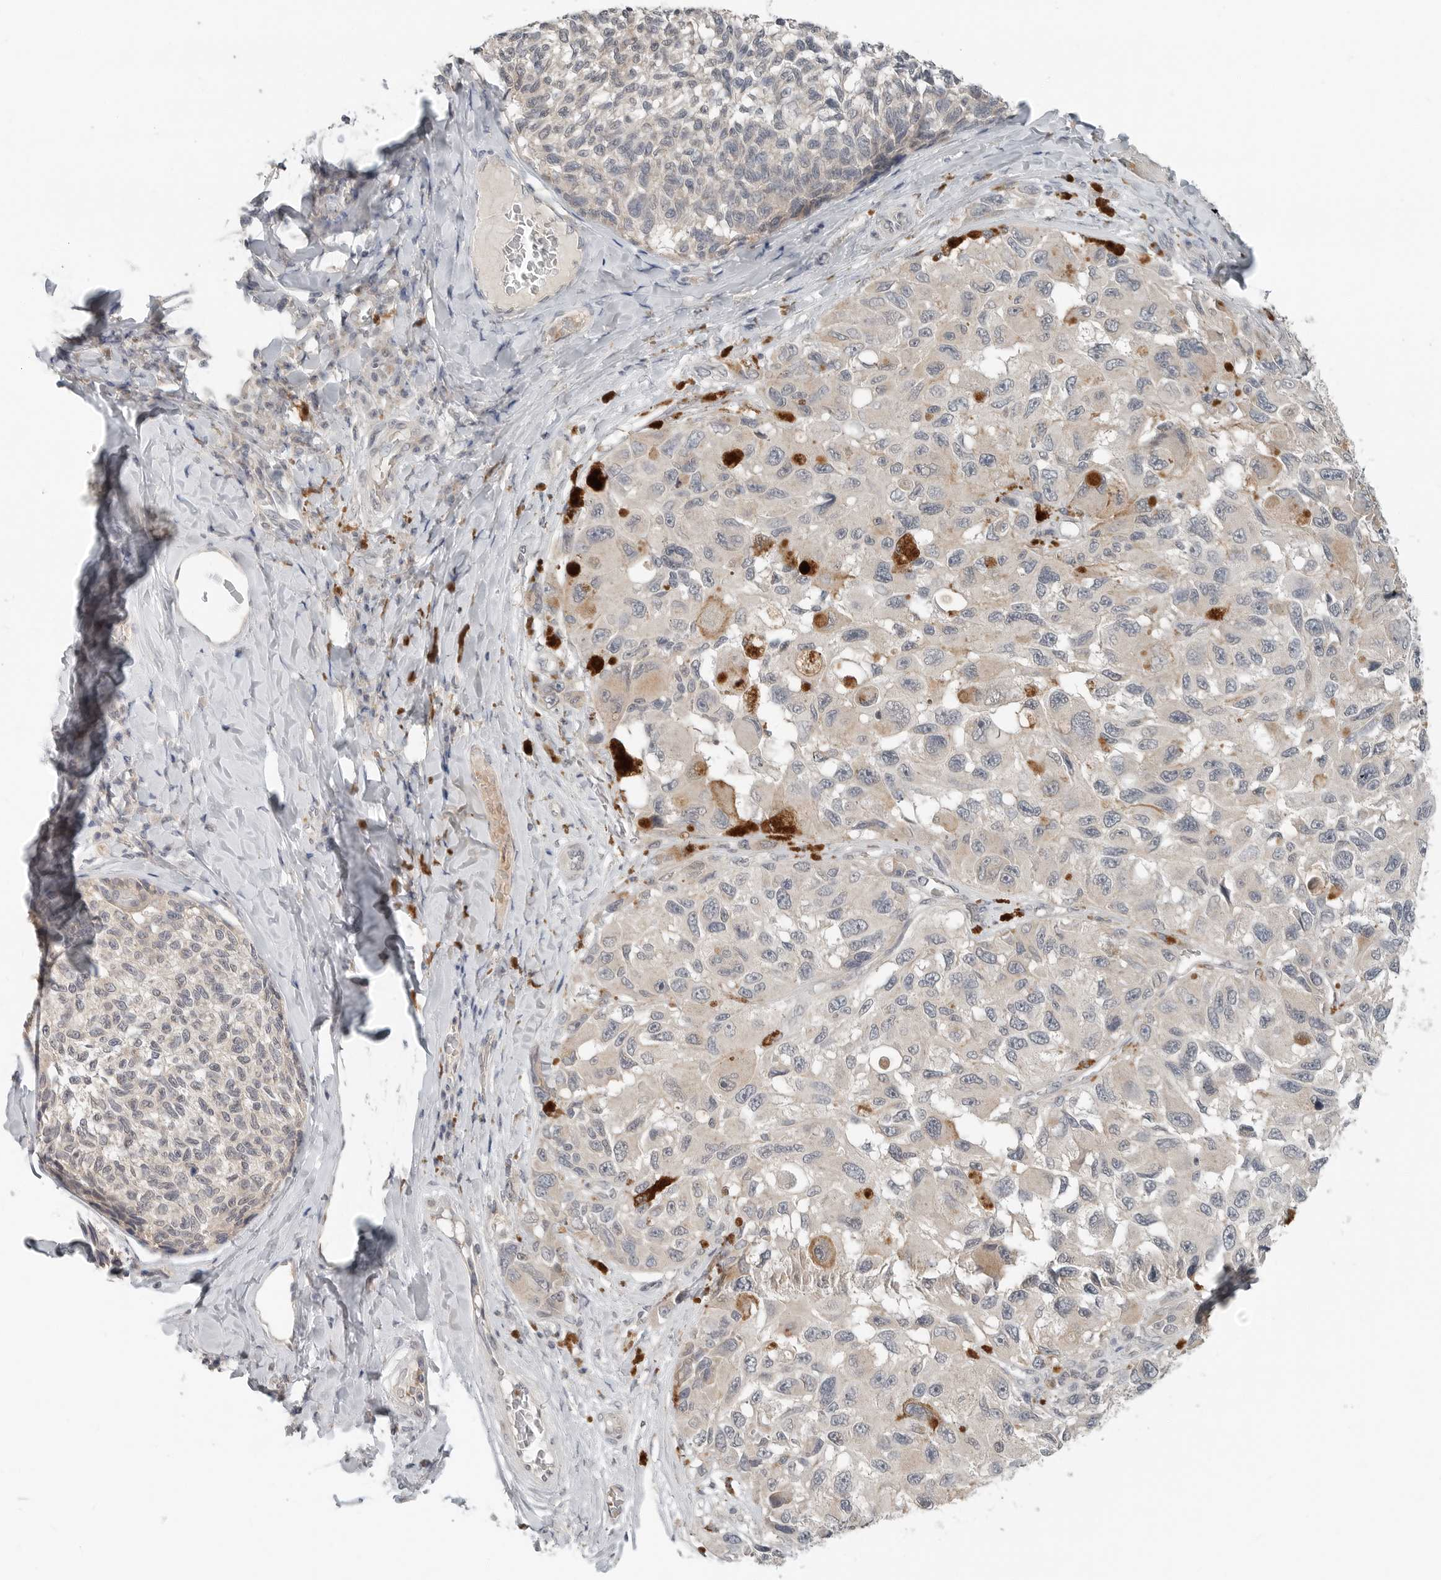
{"staining": {"intensity": "negative", "quantity": "none", "location": "none"}, "tissue": "melanoma", "cell_type": "Tumor cells", "image_type": "cancer", "snomed": [{"axis": "morphology", "description": "Malignant melanoma, NOS"}, {"axis": "topography", "description": "Skin"}], "caption": "Immunohistochemistry (IHC) micrograph of neoplastic tissue: malignant melanoma stained with DAB shows no significant protein staining in tumor cells.", "gene": "FCRLB", "patient": {"sex": "female", "age": 73}}